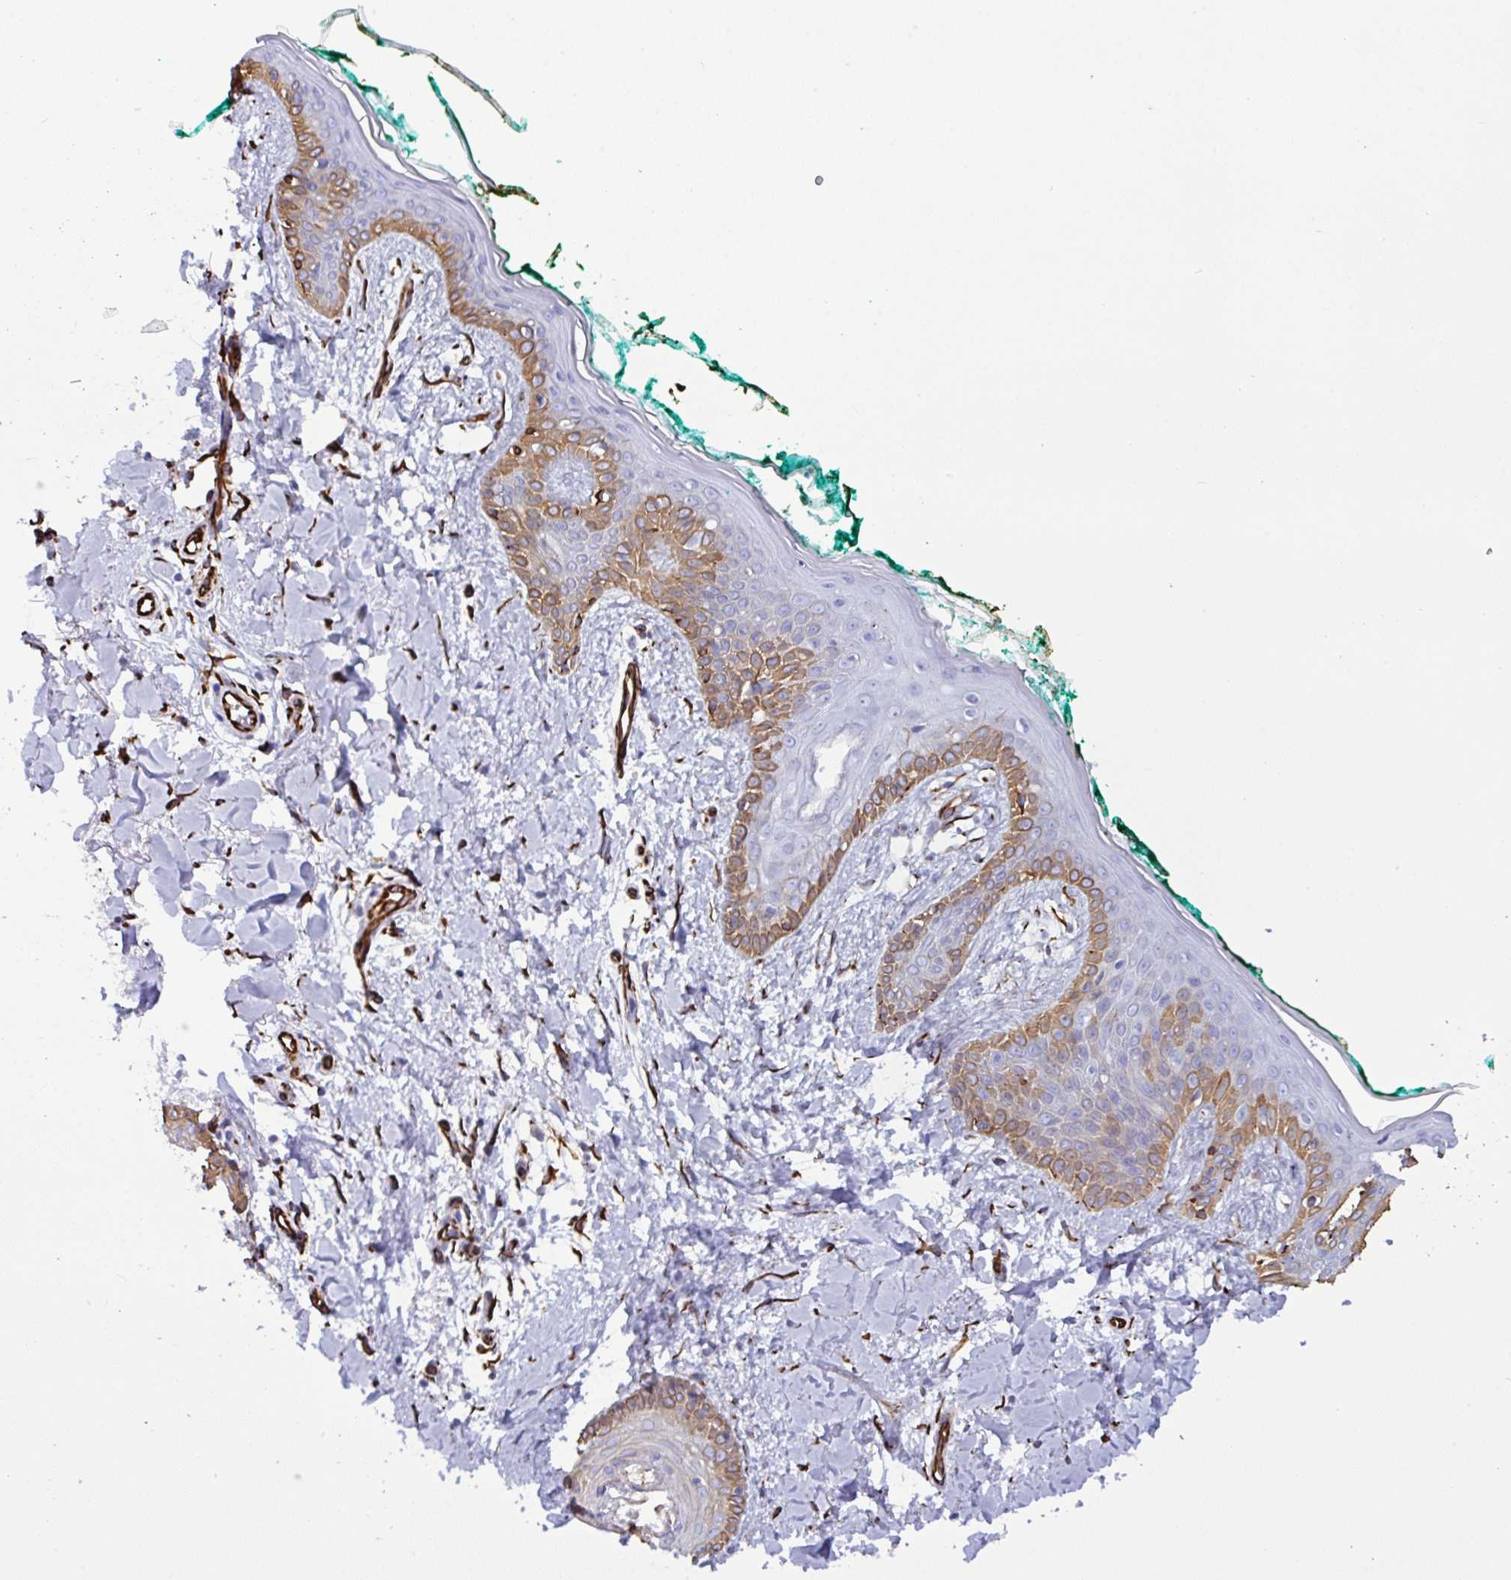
{"staining": {"intensity": "strong", "quantity": ">75%", "location": "cytoplasmic/membranous"}, "tissue": "skin", "cell_type": "Fibroblasts", "image_type": "normal", "snomed": [{"axis": "morphology", "description": "Normal tissue, NOS"}, {"axis": "topography", "description": "Skin"}], "caption": "Protein expression analysis of benign skin displays strong cytoplasmic/membranous expression in about >75% of fibroblasts.", "gene": "SMAD5", "patient": {"sex": "female", "age": 34}}